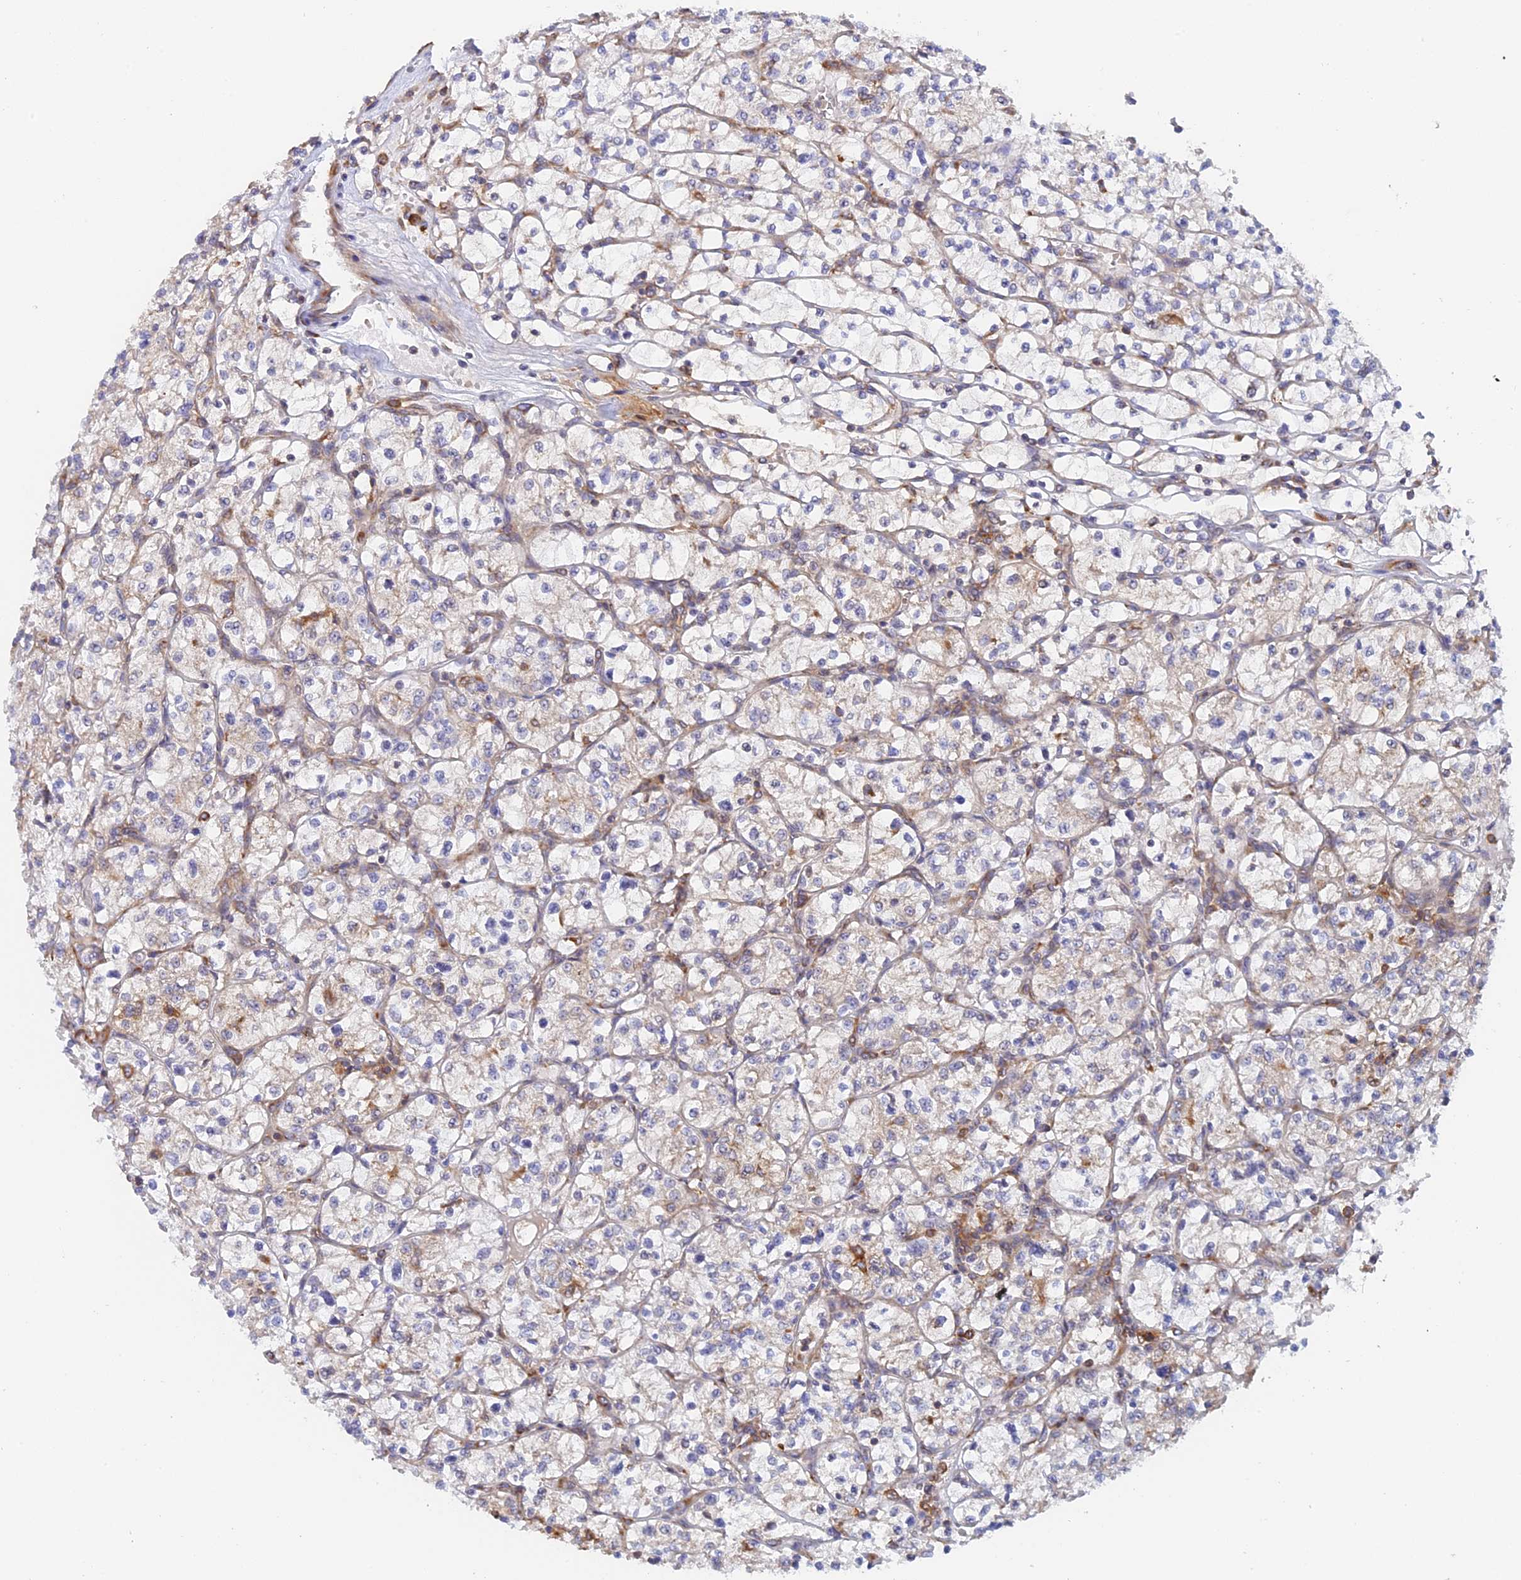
{"staining": {"intensity": "weak", "quantity": "<25%", "location": "cytoplasmic/membranous"}, "tissue": "renal cancer", "cell_type": "Tumor cells", "image_type": "cancer", "snomed": [{"axis": "morphology", "description": "Adenocarcinoma, NOS"}, {"axis": "topography", "description": "Kidney"}], "caption": "A high-resolution photomicrograph shows immunohistochemistry staining of adenocarcinoma (renal), which shows no significant positivity in tumor cells. (DAB immunohistochemistry (IHC) with hematoxylin counter stain).", "gene": "GMIP", "patient": {"sex": "female", "age": 64}}